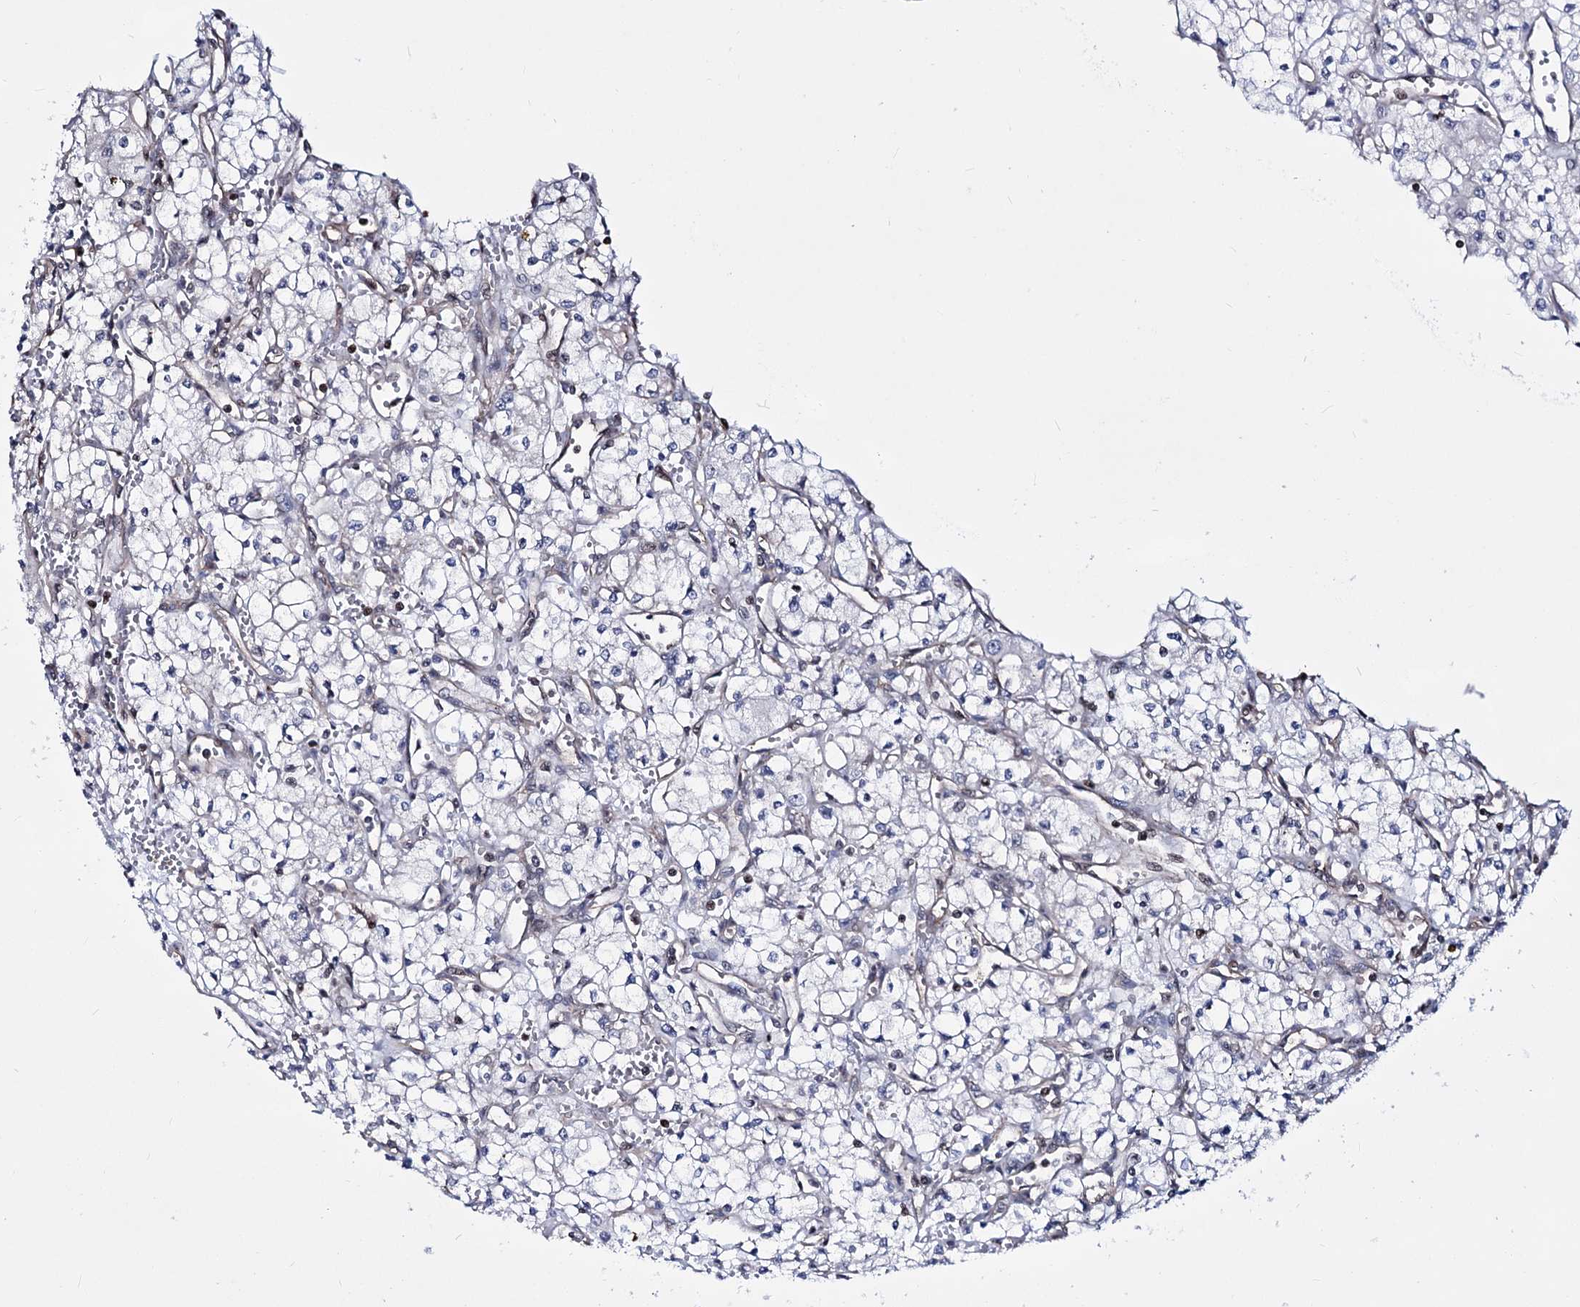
{"staining": {"intensity": "negative", "quantity": "none", "location": "none"}, "tissue": "renal cancer", "cell_type": "Tumor cells", "image_type": "cancer", "snomed": [{"axis": "morphology", "description": "Adenocarcinoma, NOS"}, {"axis": "topography", "description": "Kidney"}], "caption": "This is an immunohistochemistry (IHC) image of human renal cancer. There is no positivity in tumor cells.", "gene": "CHMP7", "patient": {"sex": "male", "age": 59}}